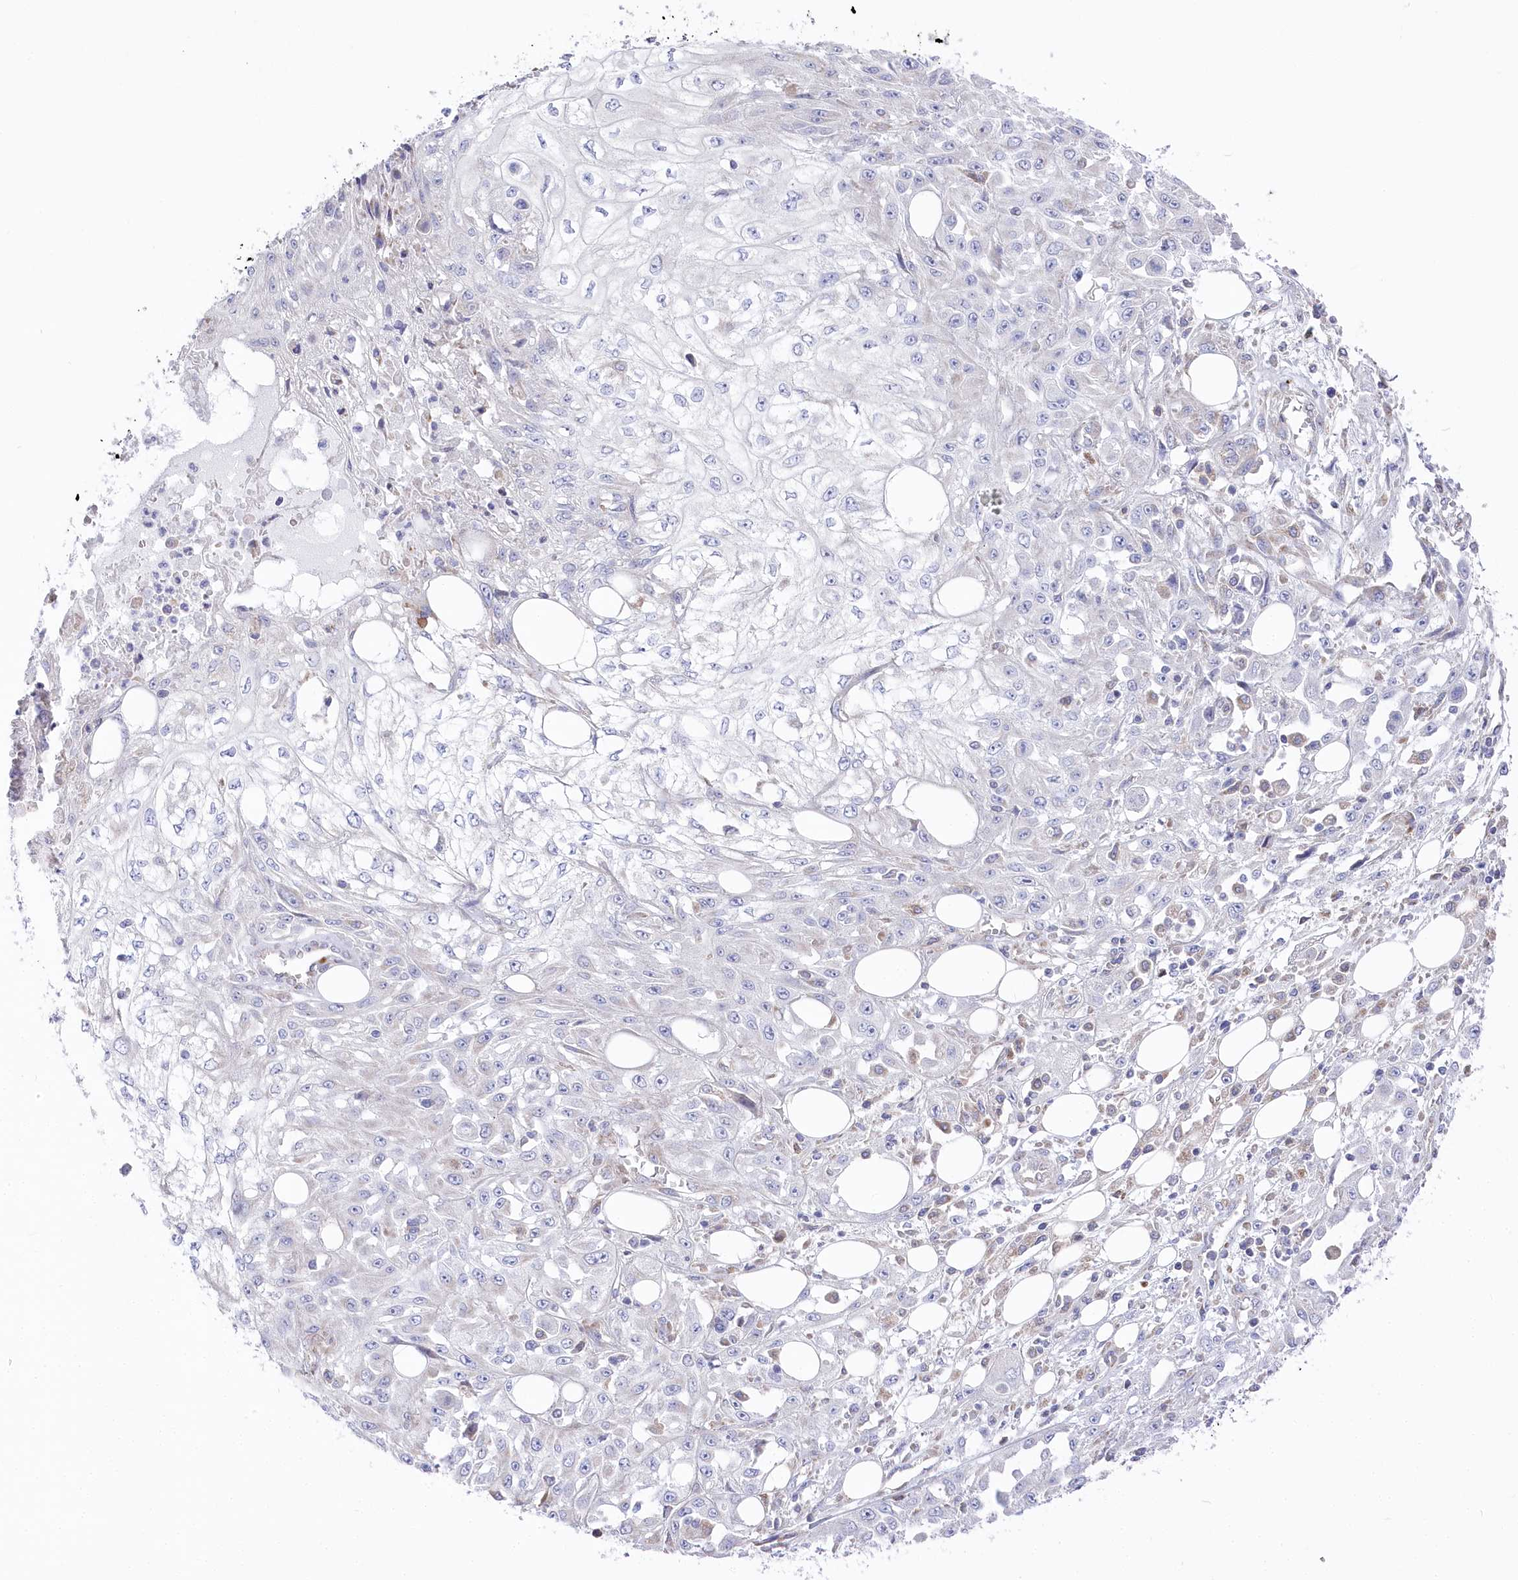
{"staining": {"intensity": "negative", "quantity": "none", "location": "none"}, "tissue": "skin cancer", "cell_type": "Tumor cells", "image_type": "cancer", "snomed": [{"axis": "morphology", "description": "Squamous cell carcinoma, NOS"}, {"axis": "morphology", "description": "Squamous cell carcinoma, metastatic, NOS"}, {"axis": "topography", "description": "Skin"}, {"axis": "topography", "description": "Lymph node"}], "caption": "Skin metastatic squamous cell carcinoma was stained to show a protein in brown. There is no significant positivity in tumor cells. (Stains: DAB IHC with hematoxylin counter stain, Microscopy: brightfield microscopy at high magnification).", "gene": "POGLUT1", "patient": {"sex": "male", "age": 75}}